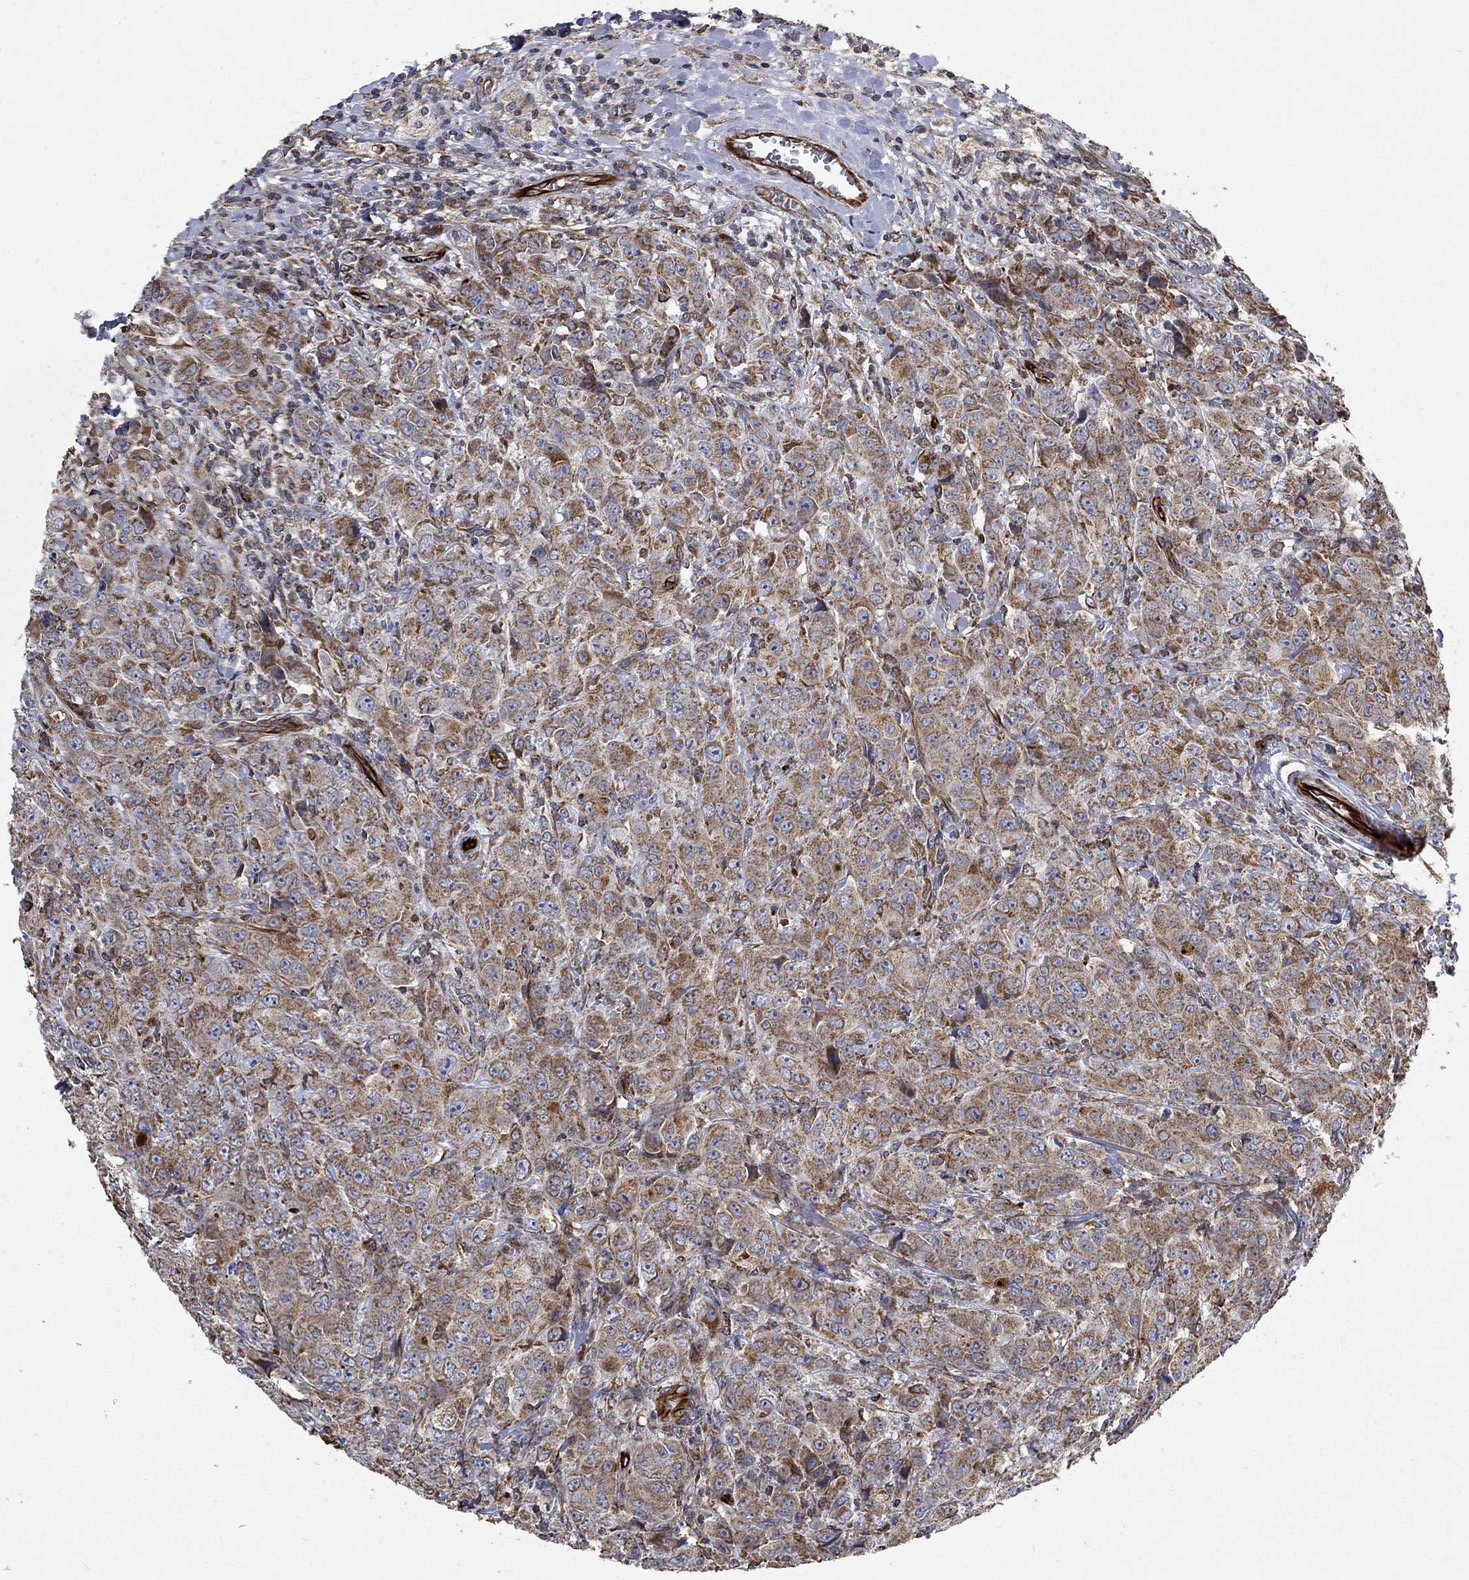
{"staining": {"intensity": "moderate", "quantity": ">75%", "location": "cytoplasmic/membranous"}, "tissue": "breast cancer", "cell_type": "Tumor cells", "image_type": "cancer", "snomed": [{"axis": "morphology", "description": "Duct carcinoma"}, {"axis": "topography", "description": "Breast"}], "caption": "Breast cancer tissue reveals moderate cytoplasmic/membranous positivity in approximately >75% of tumor cells, visualized by immunohistochemistry. (DAB = brown stain, brightfield microscopy at high magnification).", "gene": "NDUFC1", "patient": {"sex": "female", "age": 43}}